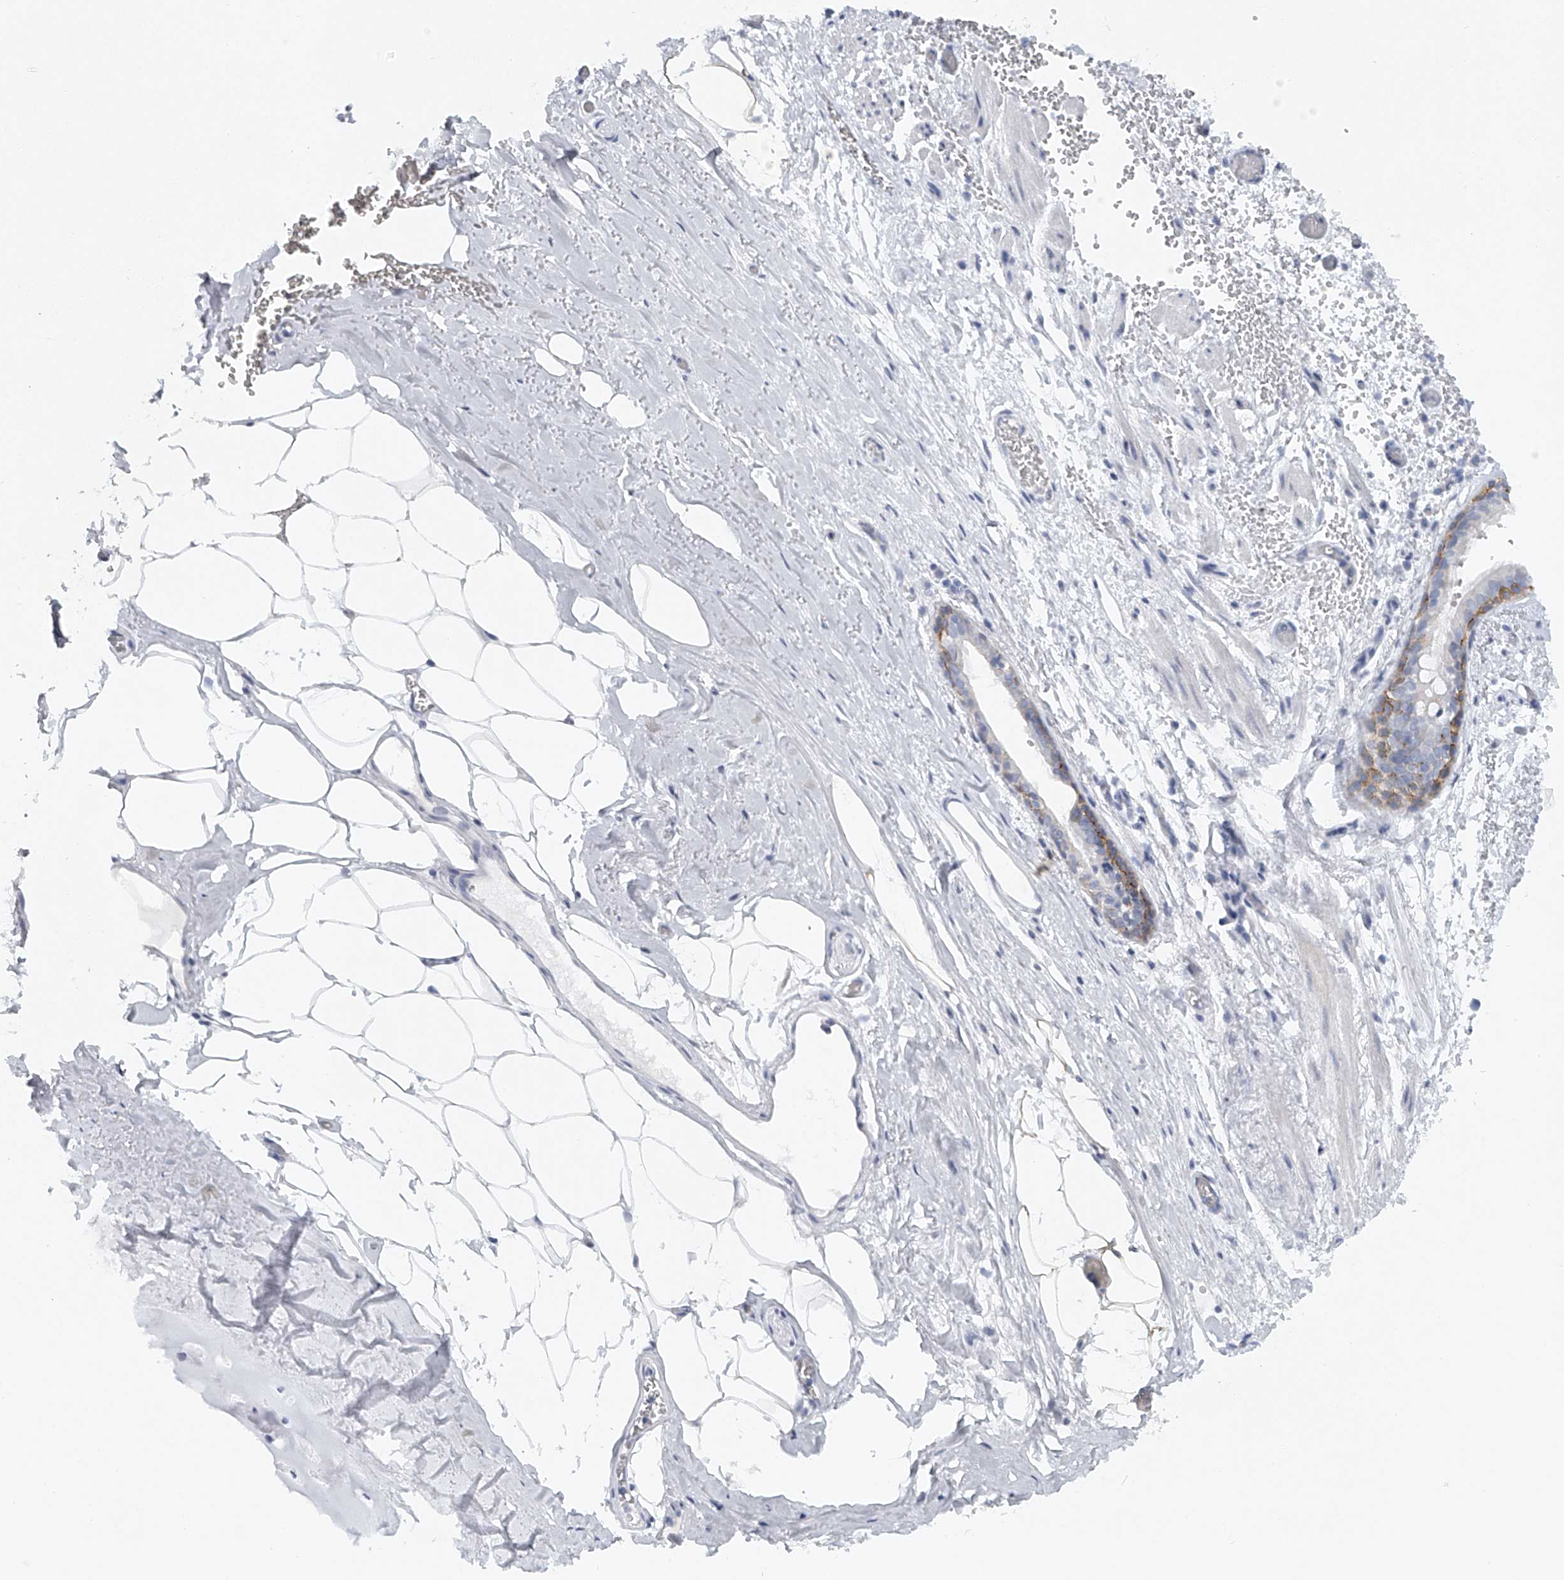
{"staining": {"intensity": "moderate", "quantity": "<25%", "location": "cytoplasmic/membranous"}, "tissue": "bronchus", "cell_type": "Respiratory epithelial cells", "image_type": "normal", "snomed": [{"axis": "morphology", "description": "Normal tissue, NOS"}, {"axis": "topography", "description": "Bronchus"}, {"axis": "topography", "description": "Lung"}], "caption": "Protein analysis of benign bronchus reveals moderate cytoplasmic/membranous positivity in approximately <25% of respiratory epithelial cells.", "gene": "FAT2", "patient": {"sex": "male", "age": 56}}